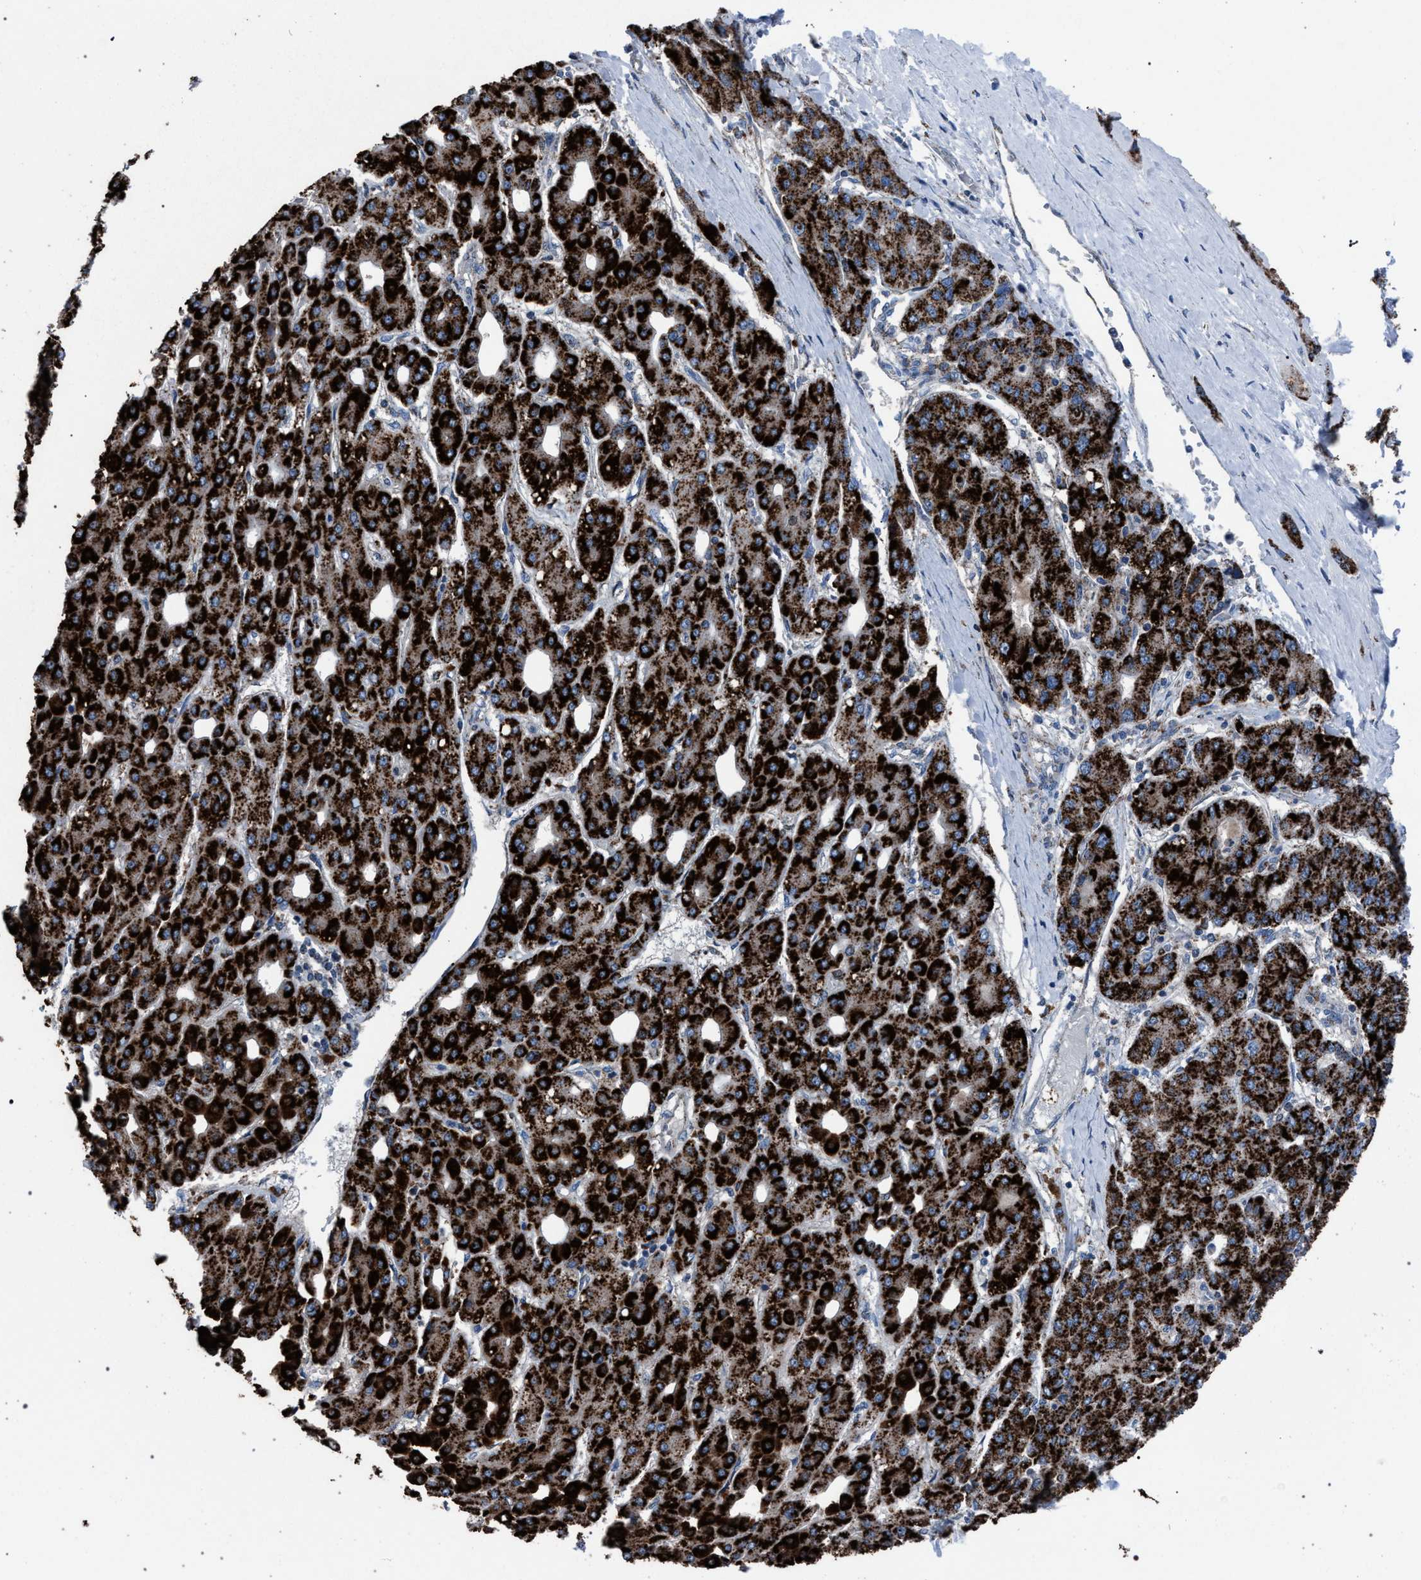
{"staining": {"intensity": "strong", "quantity": ">75%", "location": "cytoplasmic/membranous"}, "tissue": "liver cancer", "cell_type": "Tumor cells", "image_type": "cancer", "snomed": [{"axis": "morphology", "description": "Carcinoma, Hepatocellular, NOS"}, {"axis": "topography", "description": "Liver"}], "caption": "A high-resolution image shows immunohistochemistry (IHC) staining of liver cancer (hepatocellular carcinoma), which demonstrates strong cytoplasmic/membranous staining in about >75% of tumor cells.", "gene": "HSD17B4", "patient": {"sex": "male", "age": 65}}